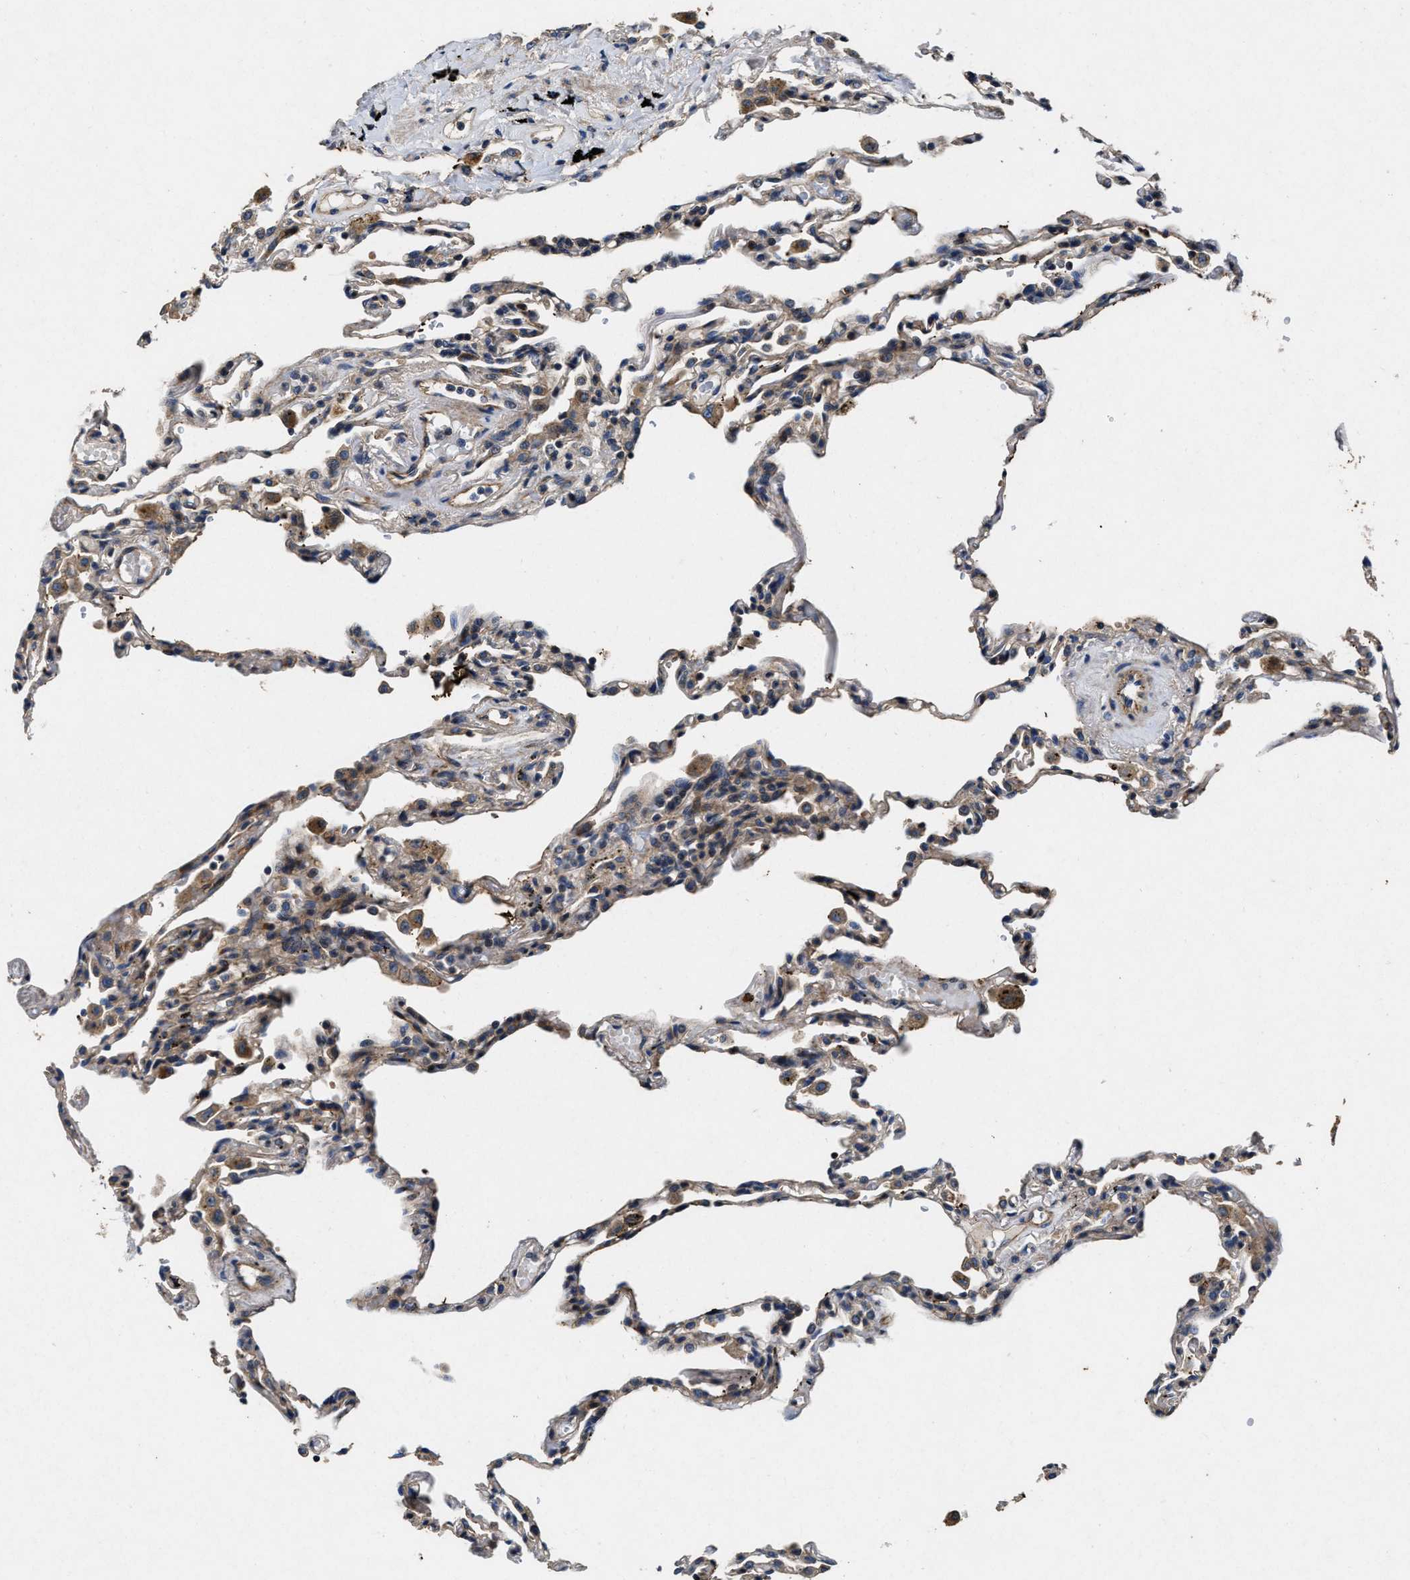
{"staining": {"intensity": "weak", "quantity": "25%-75%", "location": "cytoplasmic/membranous"}, "tissue": "lung", "cell_type": "Alveolar cells", "image_type": "normal", "snomed": [{"axis": "morphology", "description": "Normal tissue, NOS"}, {"axis": "topography", "description": "Lung"}], "caption": "This is a histology image of immunohistochemistry staining of unremarkable lung, which shows weak staining in the cytoplasmic/membranous of alveolar cells.", "gene": "PTAR1", "patient": {"sex": "male", "age": 59}}